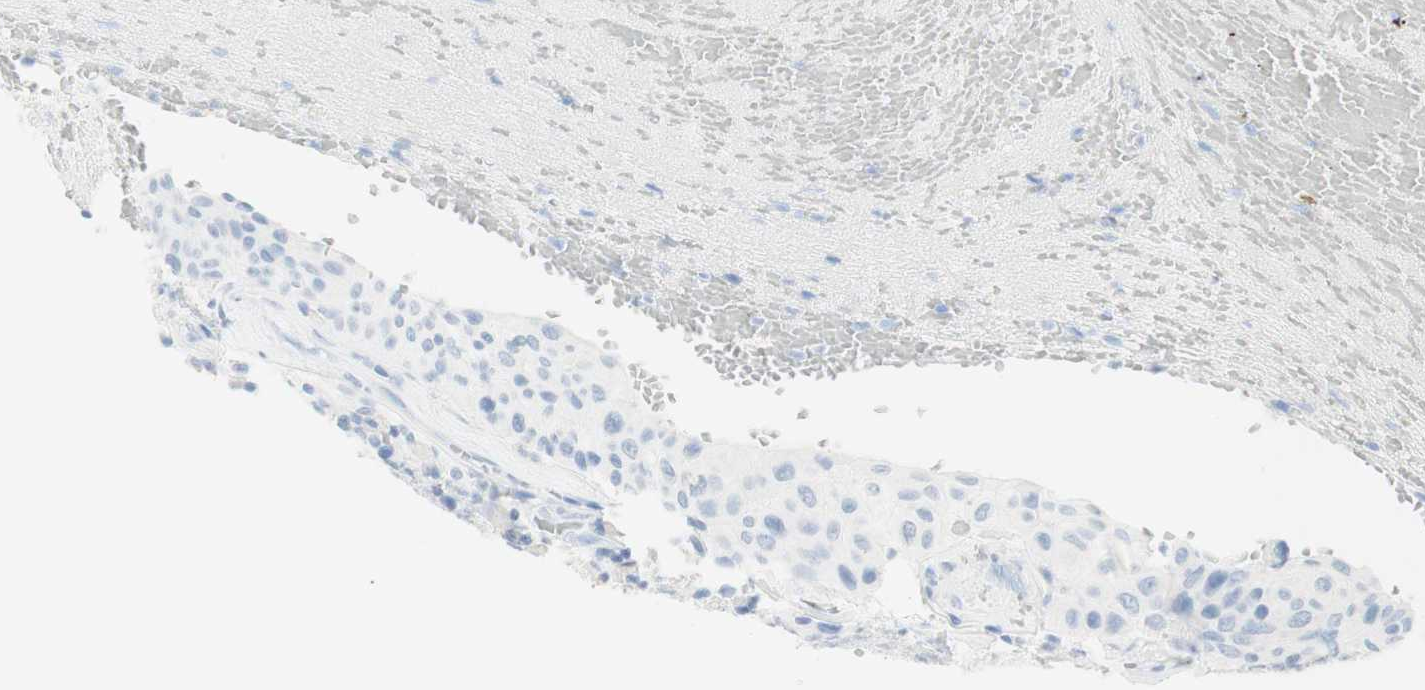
{"staining": {"intensity": "negative", "quantity": "none", "location": "none"}, "tissue": "urothelial cancer", "cell_type": "Tumor cells", "image_type": "cancer", "snomed": [{"axis": "morphology", "description": "Urothelial carcinoma, High grade"}, {"axis": "topography", "description": "Urinary bladder"}], "caption": "Tumor cells show no significant protein expression in urothelial cancer. Nuclei are stained in blue.", "gene": "NAPSA", "patient": {"sex": "male", "age": 66}}